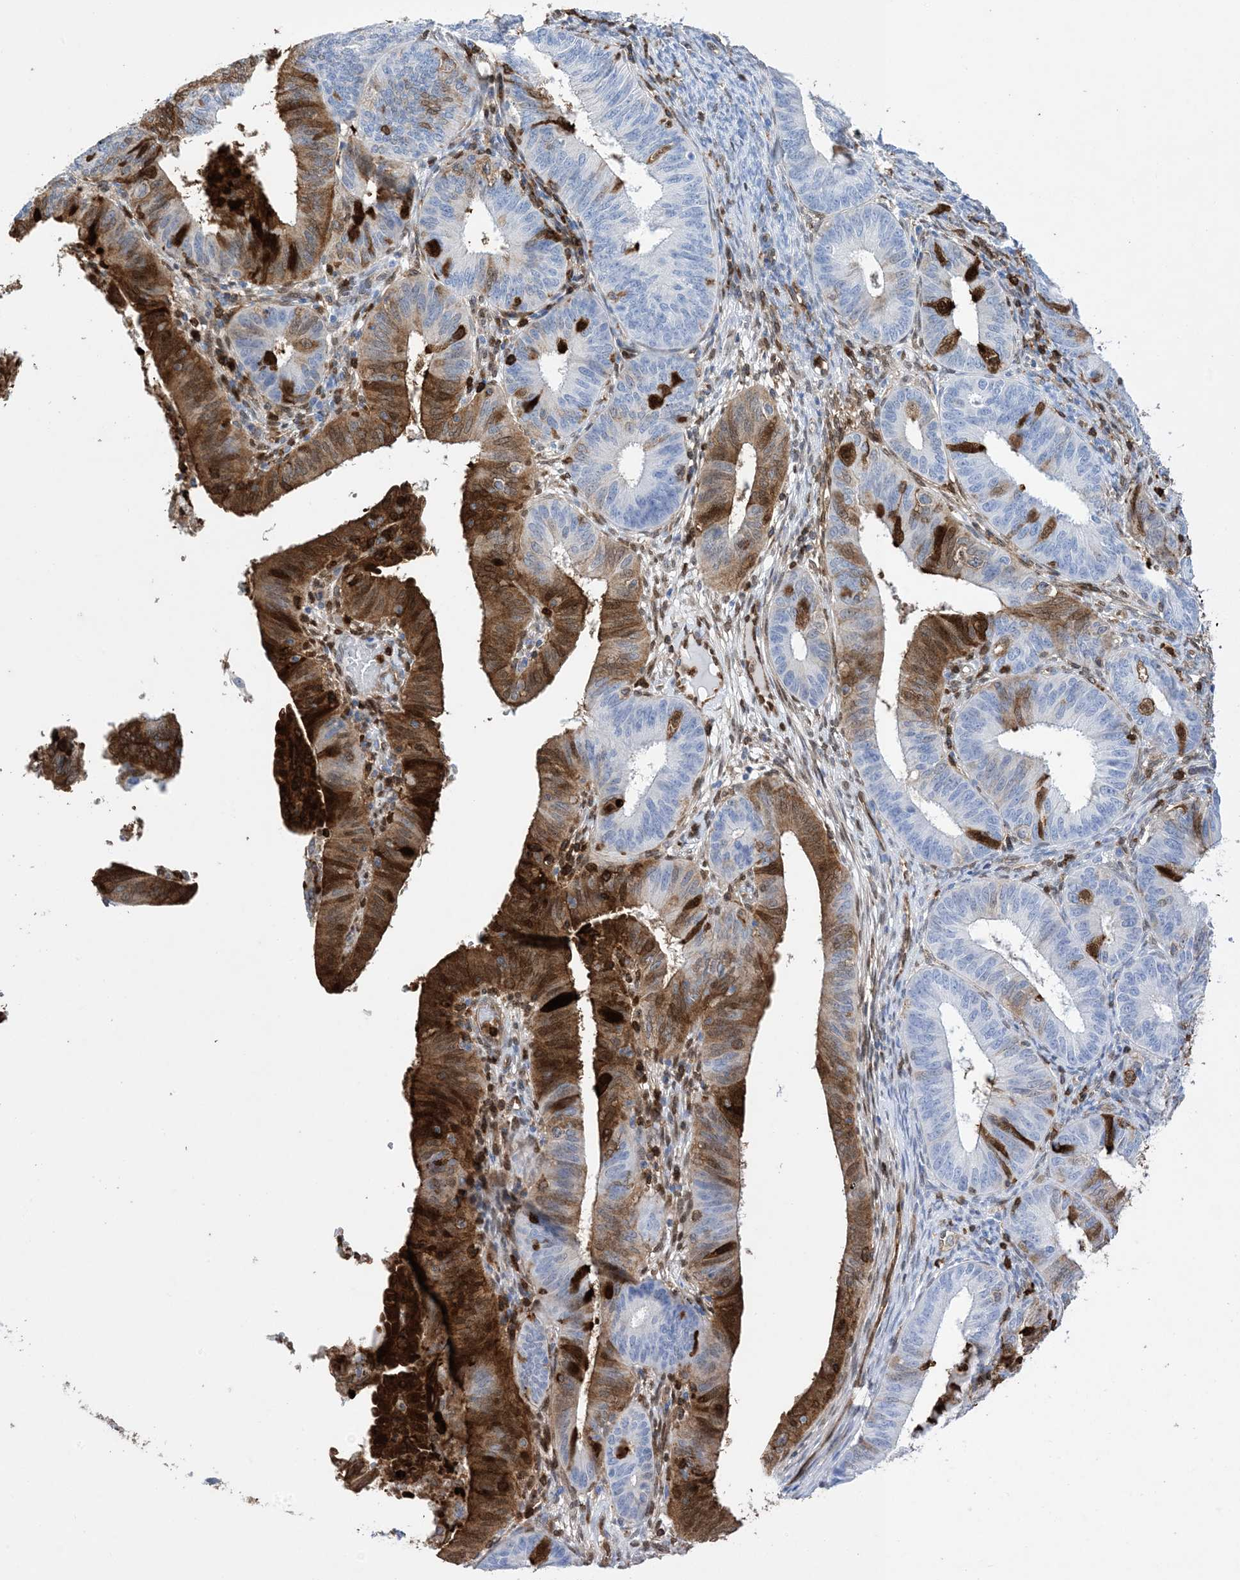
{"staining": {"intensity": "strong", "quantity": "25%-75%", "location": "cytoplasmic/membranous,nuclear"}, "tissue": "endometrial cancer", "cell_type": "Tumor cells", "image_type": "cancer", "snomed": [{"axis": "morphology", "description": "Adenocarcinoma, NOS"}, {"axis": "topography", "description": "Endometrium"}], "caption": "Endometrial adenocarcinoma was stained to show a protein in brown. There is high levels of strong cytoplasmic/membranous and nuclear positivity in approximately 25%-75% of tumor cells.", "gene": "ANXA1", "patient": {"sex": "female", "age": 51}}